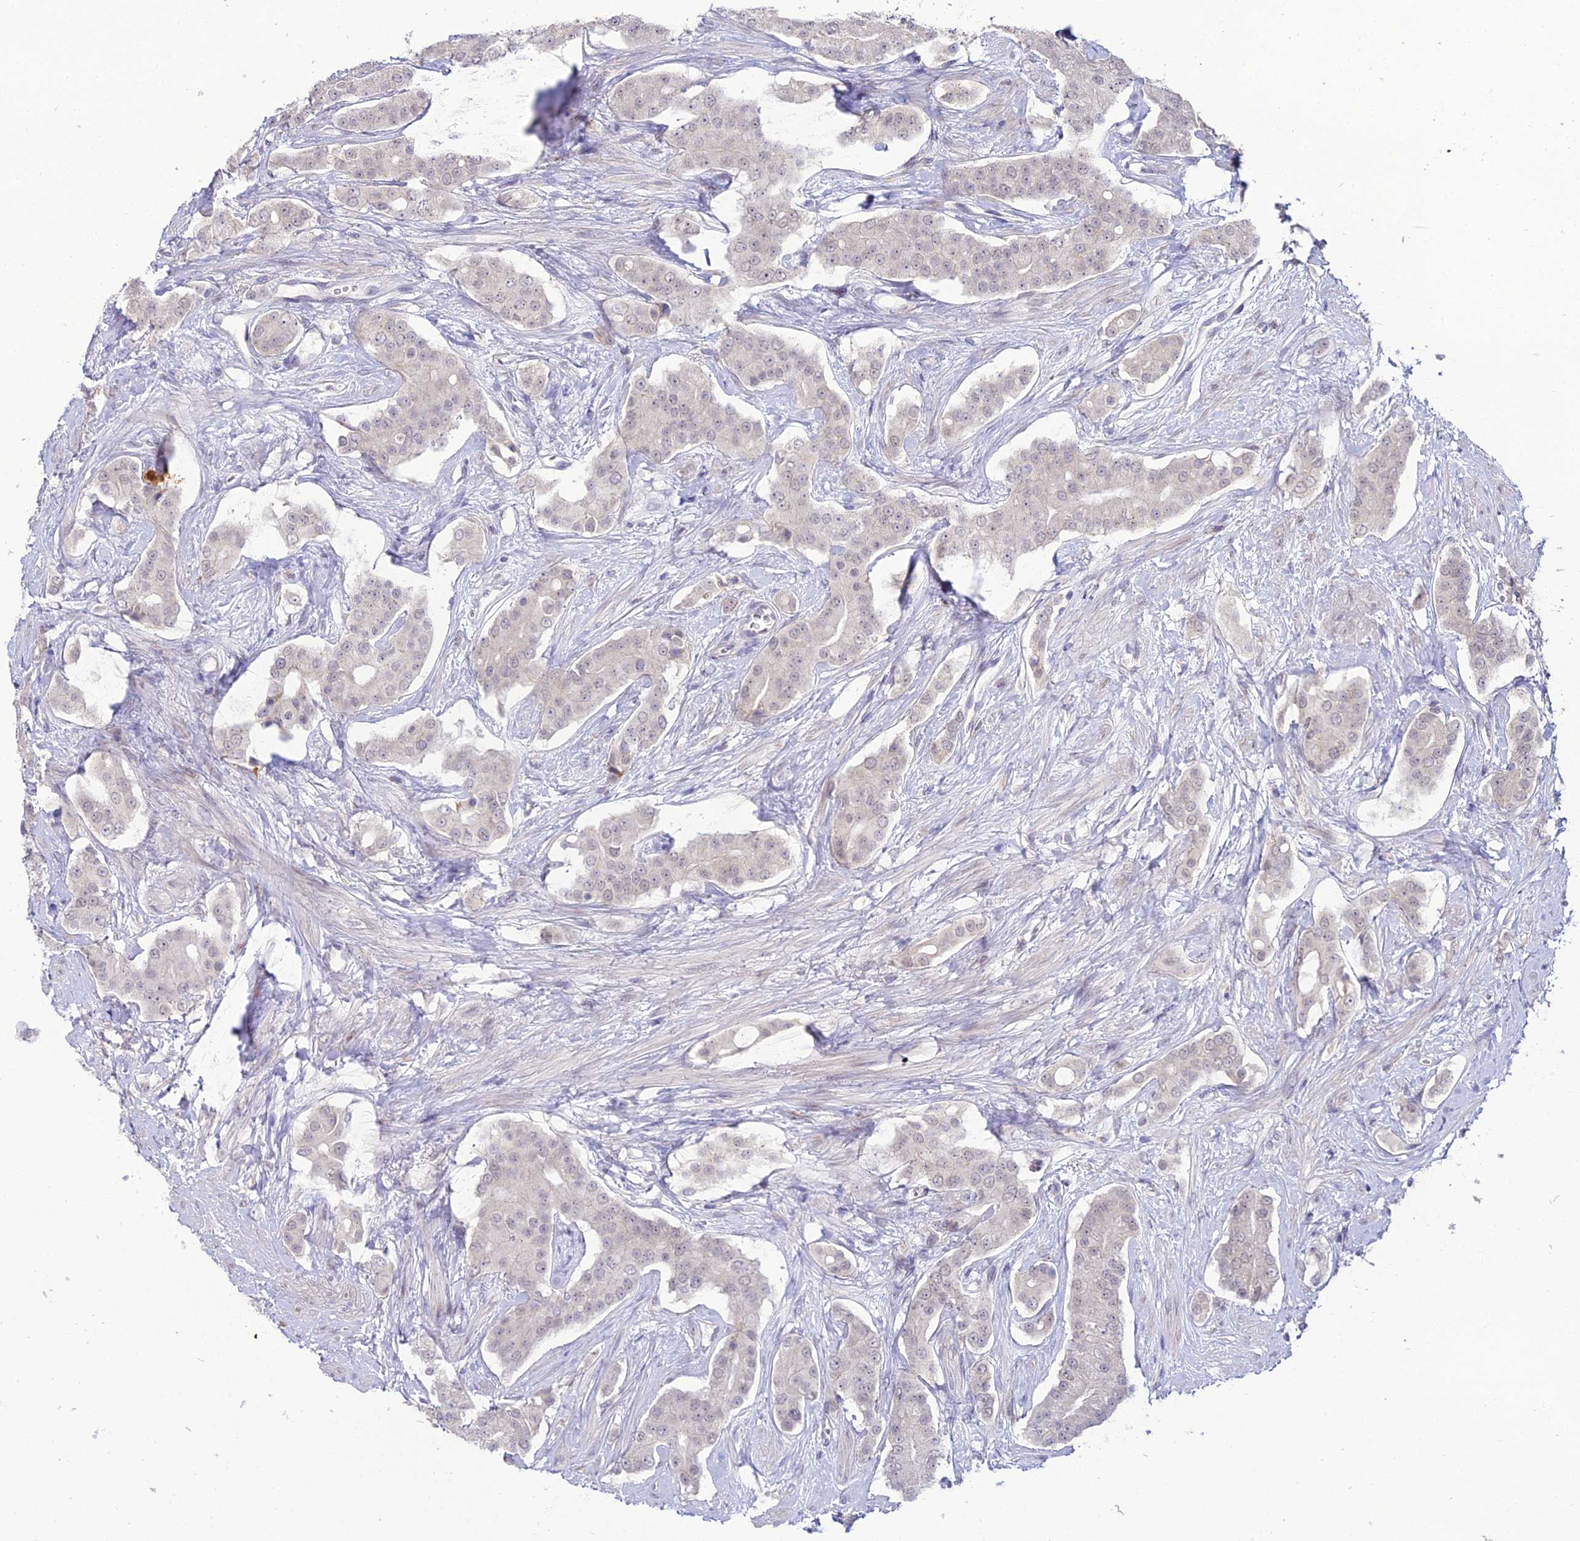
{"staining": {"intensity": "negative", "quantity": "none", "location": "none"}, "tissue": "prostate cancer", "cell_type": "Tumor cells", "image_type": "cancer", "snomed": [{"axis": "morphology", "description": "Adenocarcinoma, High grade"}, {"axis": "topography", "description": "Prostate"}], "caption": "Immunohistochemistry (IHC) of prostate high-grade adenocarcinoma demonstrates no positivity in tumor cells. (Stains: DAB immunohistochemistry (IHC) with hematoxylin counter stain, Microscopy: brightfield microscopy at high magnification).", "gene": "TROAP", "patient": {"sex": "male", "age": 71}}